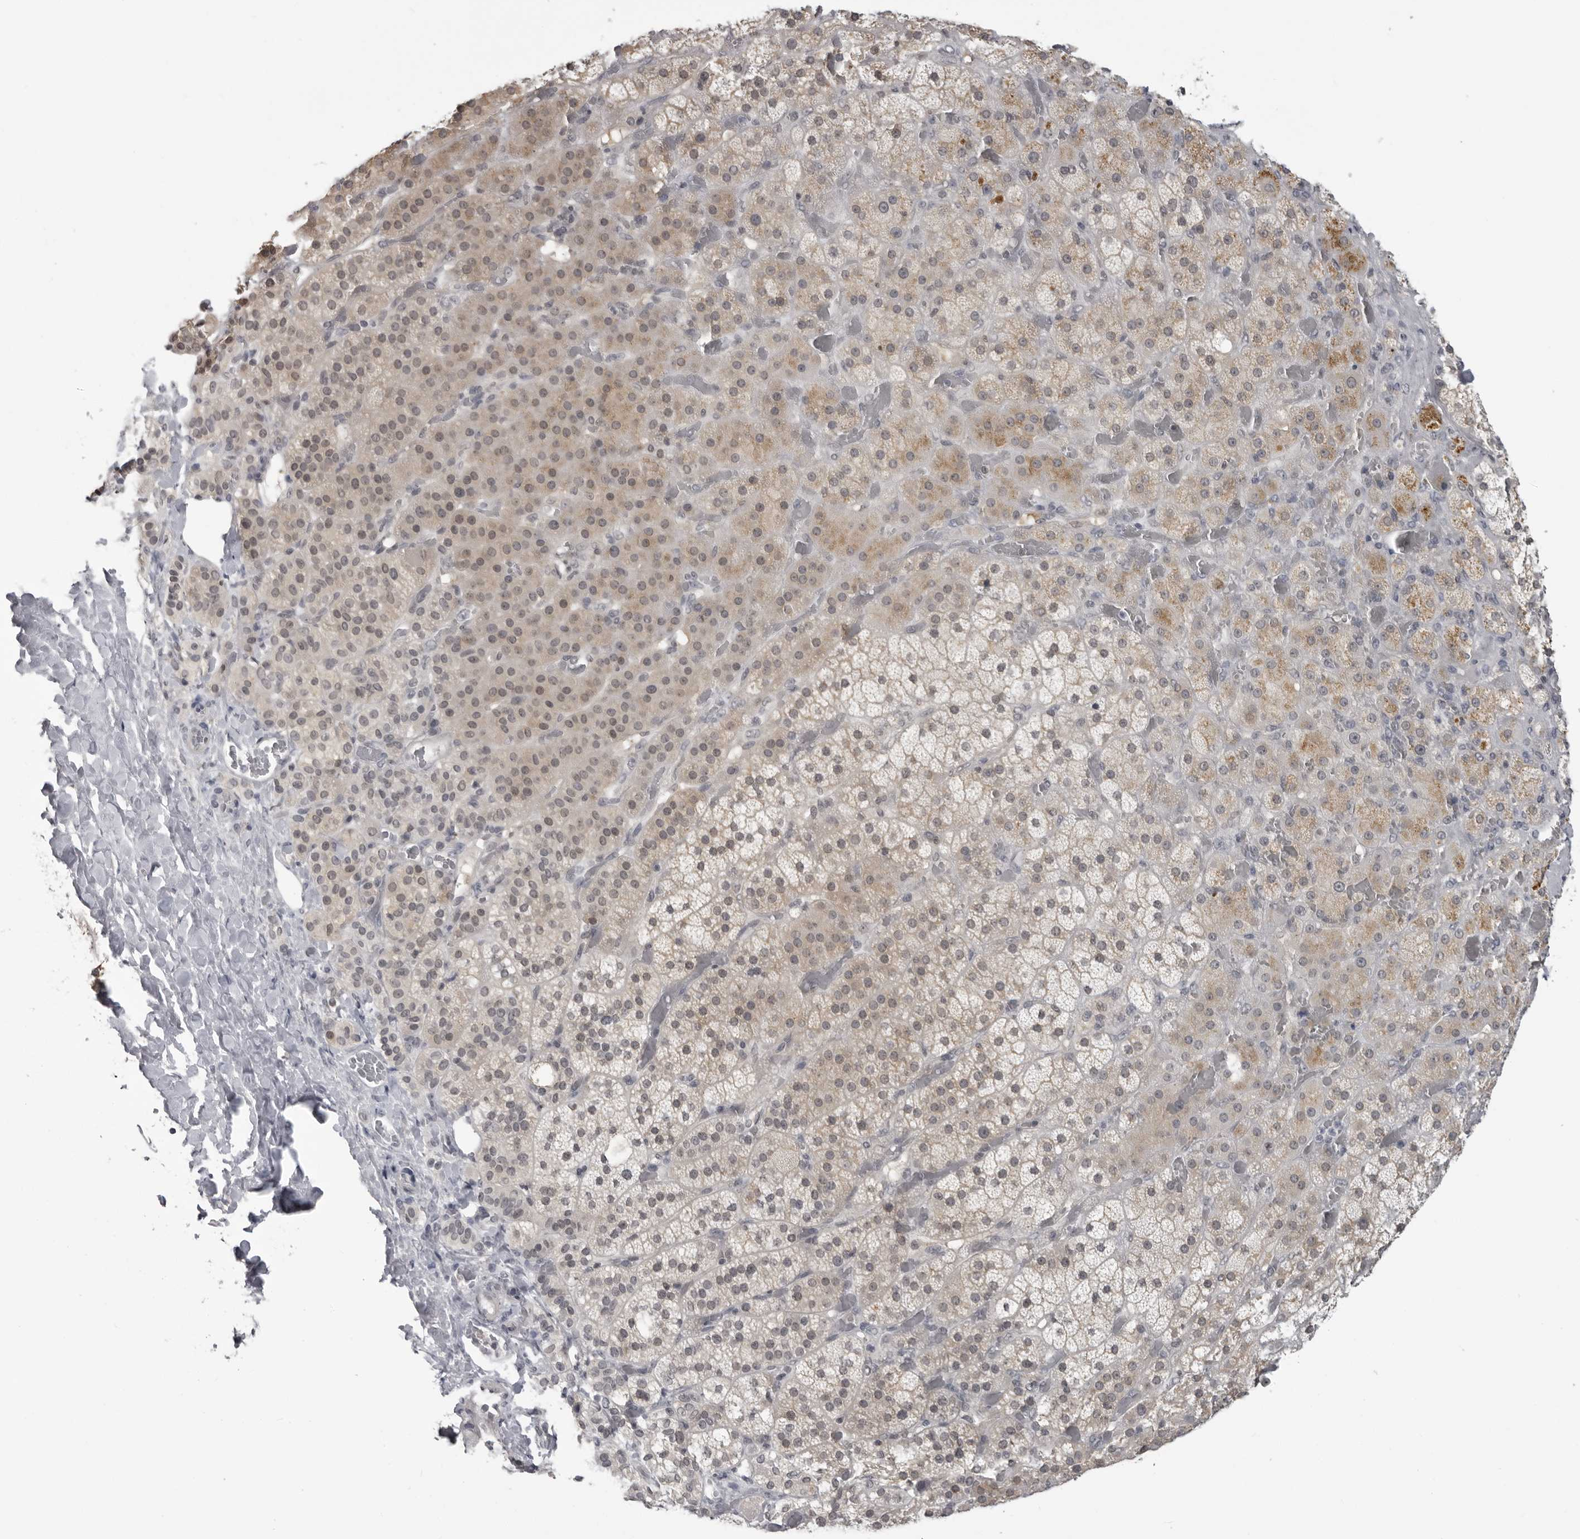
{"staining": {"intensity": "weak", "quantity": "25%-75%", "location": "cytoplasmic/membranous,nuclear"}, "tissue": "adrenal gland", "cell_type": "Glandular cells", "image_type": "normal", "snomed": [{"axis": "morphology", "description": "Normal tissue, NOS"}, {"axis": "topography", "description": "Adrenal gland"}], "caption": "Protein staining of normal adrenal gland shows weak cytoplasmic/membranous,nuclear staining in about 25%-75% of glandular cells. Immunohistochemistry stains the protein of interest in brown and the nuclei are stained blue.", "gene": "PDCL3", "patient": {"sex": "male", "age": 57}}